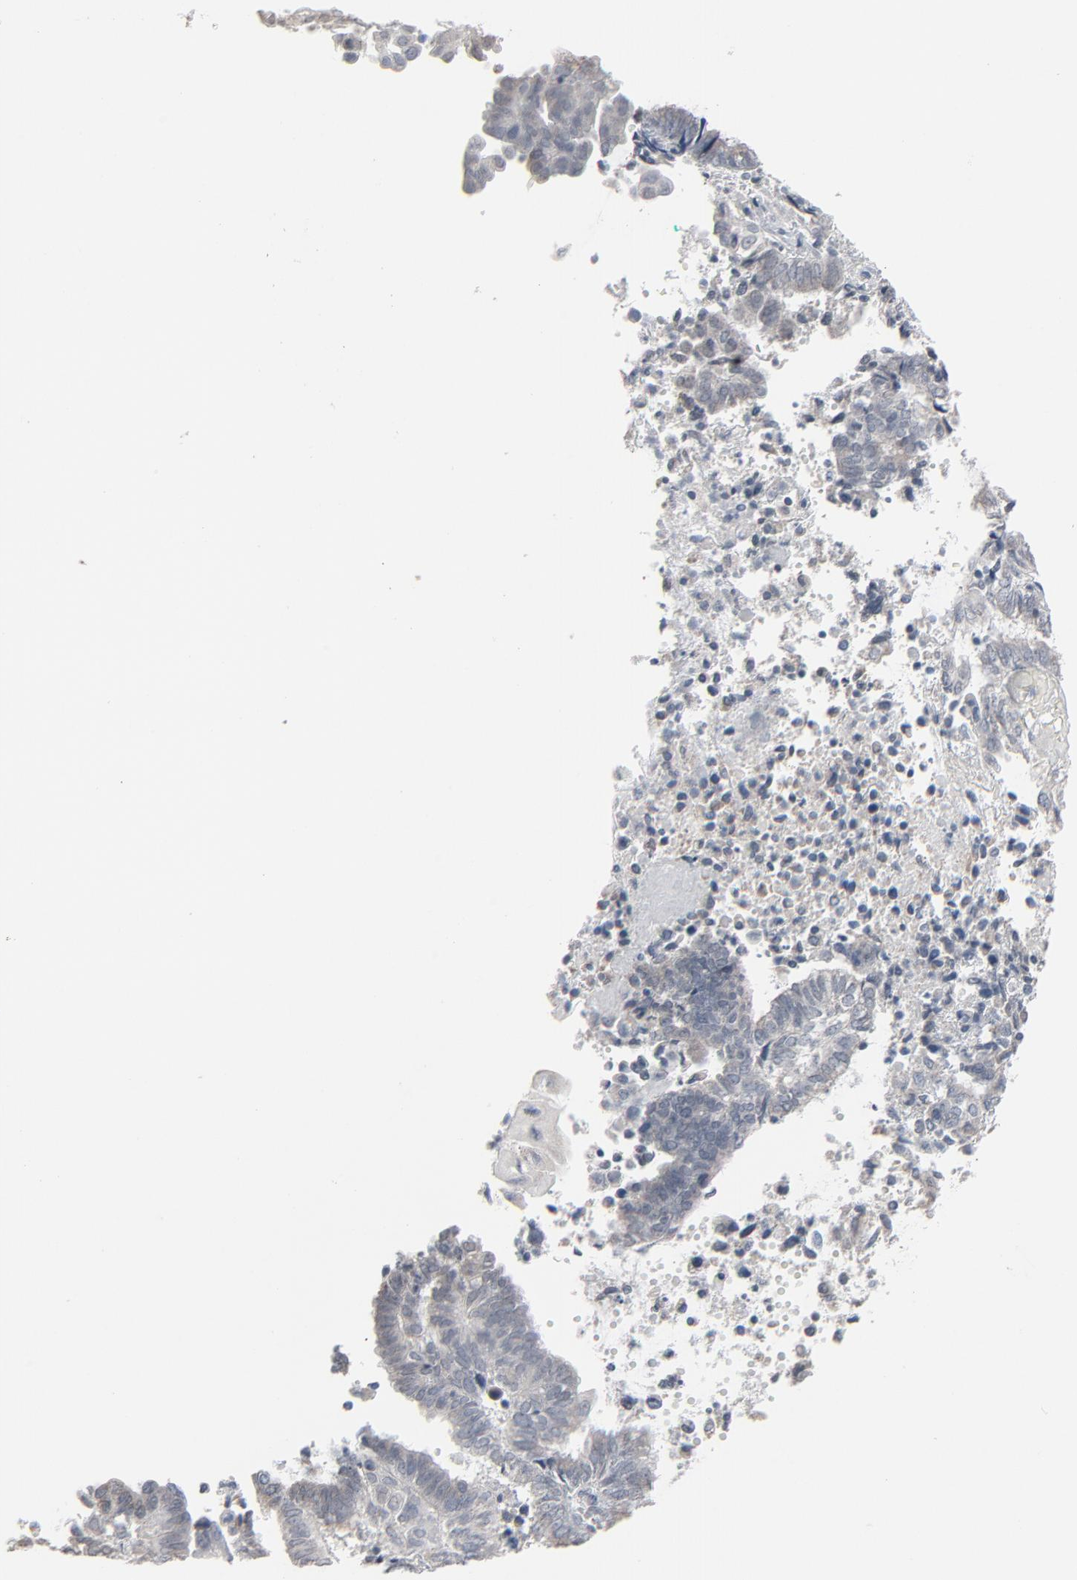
{"staining": {"intensity": "weak", "quantity": "<25%", "location": "cytoplasmic/membranous"}, "tissue": "endometrial cancer", "cell_type": "Tumor cells", "image_type": "cancer", "snomed": [{"axis": "morphology", "description": "Adenocarcinoma, NOS"}, {"axis": "topography", "description": "Uterus"}, {"axis": "topography", "description": "Endometrium"}], "caption": "The immunohistochemistry micrograph has no significant expression in tumor cells of endometrial cancer tissue. (Immunohistochemistry (ihc), brightfield microscopy, high magnification).", "gene": "SAGE1", "patient": {"sex": "female", "age": 70}}